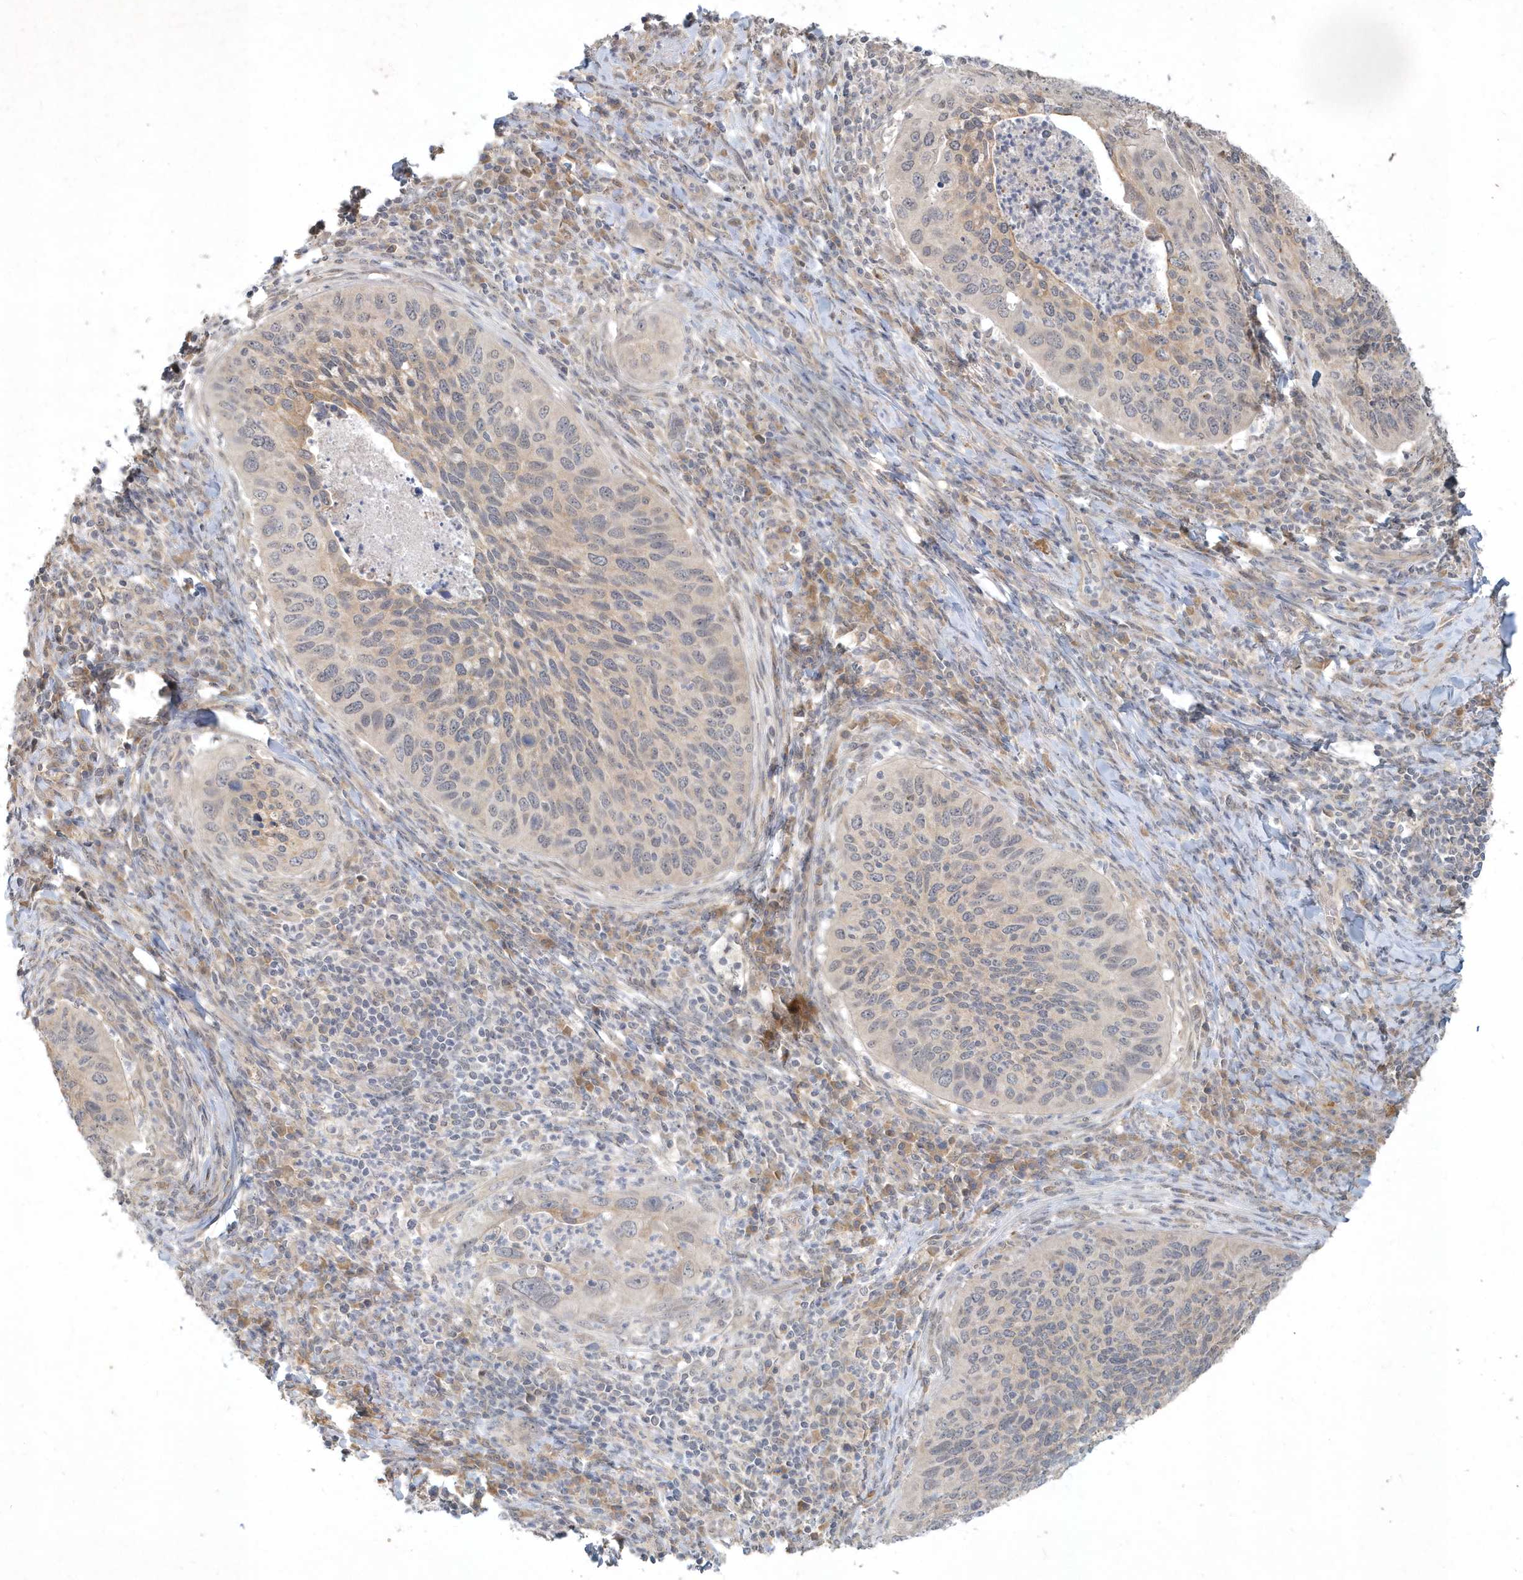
{"staining": {"intensity": "negative", "quantity": "none", "location": "none"}, "tissue": "cervical cancer", "cell_type": "Tumor cells", "image_type": "cancer", "snomed": [{"axis": "morphology", "description": "Squamous cell carcinoma, NOS"}, {"axis": "topography", "description": "Cervix"}], "caption": "Immunohistochemistry micrograph of human cervical squamous cell carcinoma stained for a protein (brown), which displays no positivity in tumor cells.", "gene": "BOD1", "patient": {"sex": "female", "age": 38}}